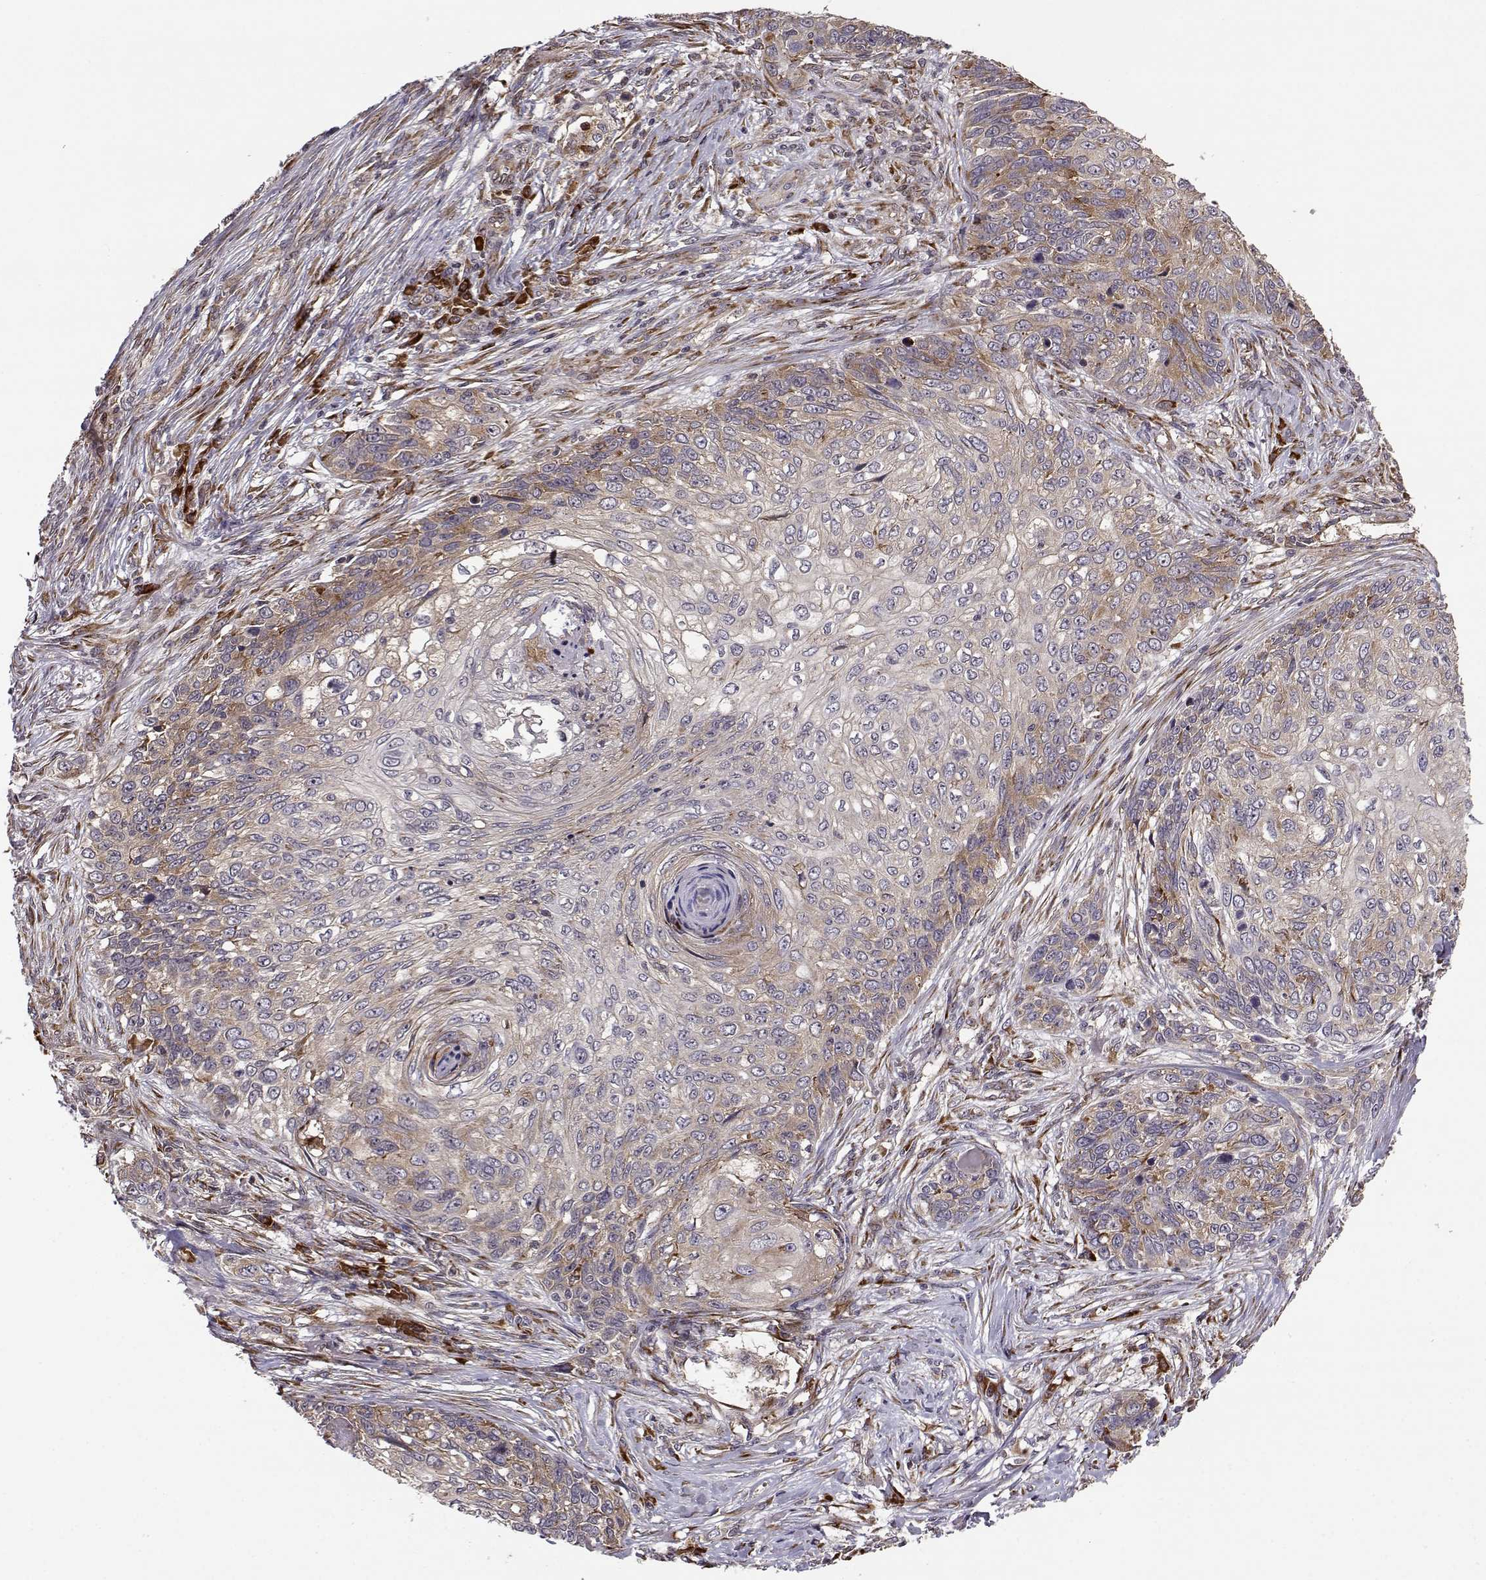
{"staining": {"intensity": "strong", "quantity": "<25%", "location": "cytoplasmic/membranous"}, "tissue": "skin cancer", "cell_type": "Tumor cells", "image_type": "cancer", "snomed": [{"axis": "morphology", "description": "Squamous cell carcinoma, NOS"}, {"axis": "topography", "description": "Skin"}], "caption": "Immunohistochemistry (IHC) photomicrograph of skin cancer stained for a protein (brown), which reveals medium levels of strong cytoplasmic/membranous expression in approximately <25% of tumor cells.", "gene": "RPL31", "patient": {"sex": "male", "age": 92}}